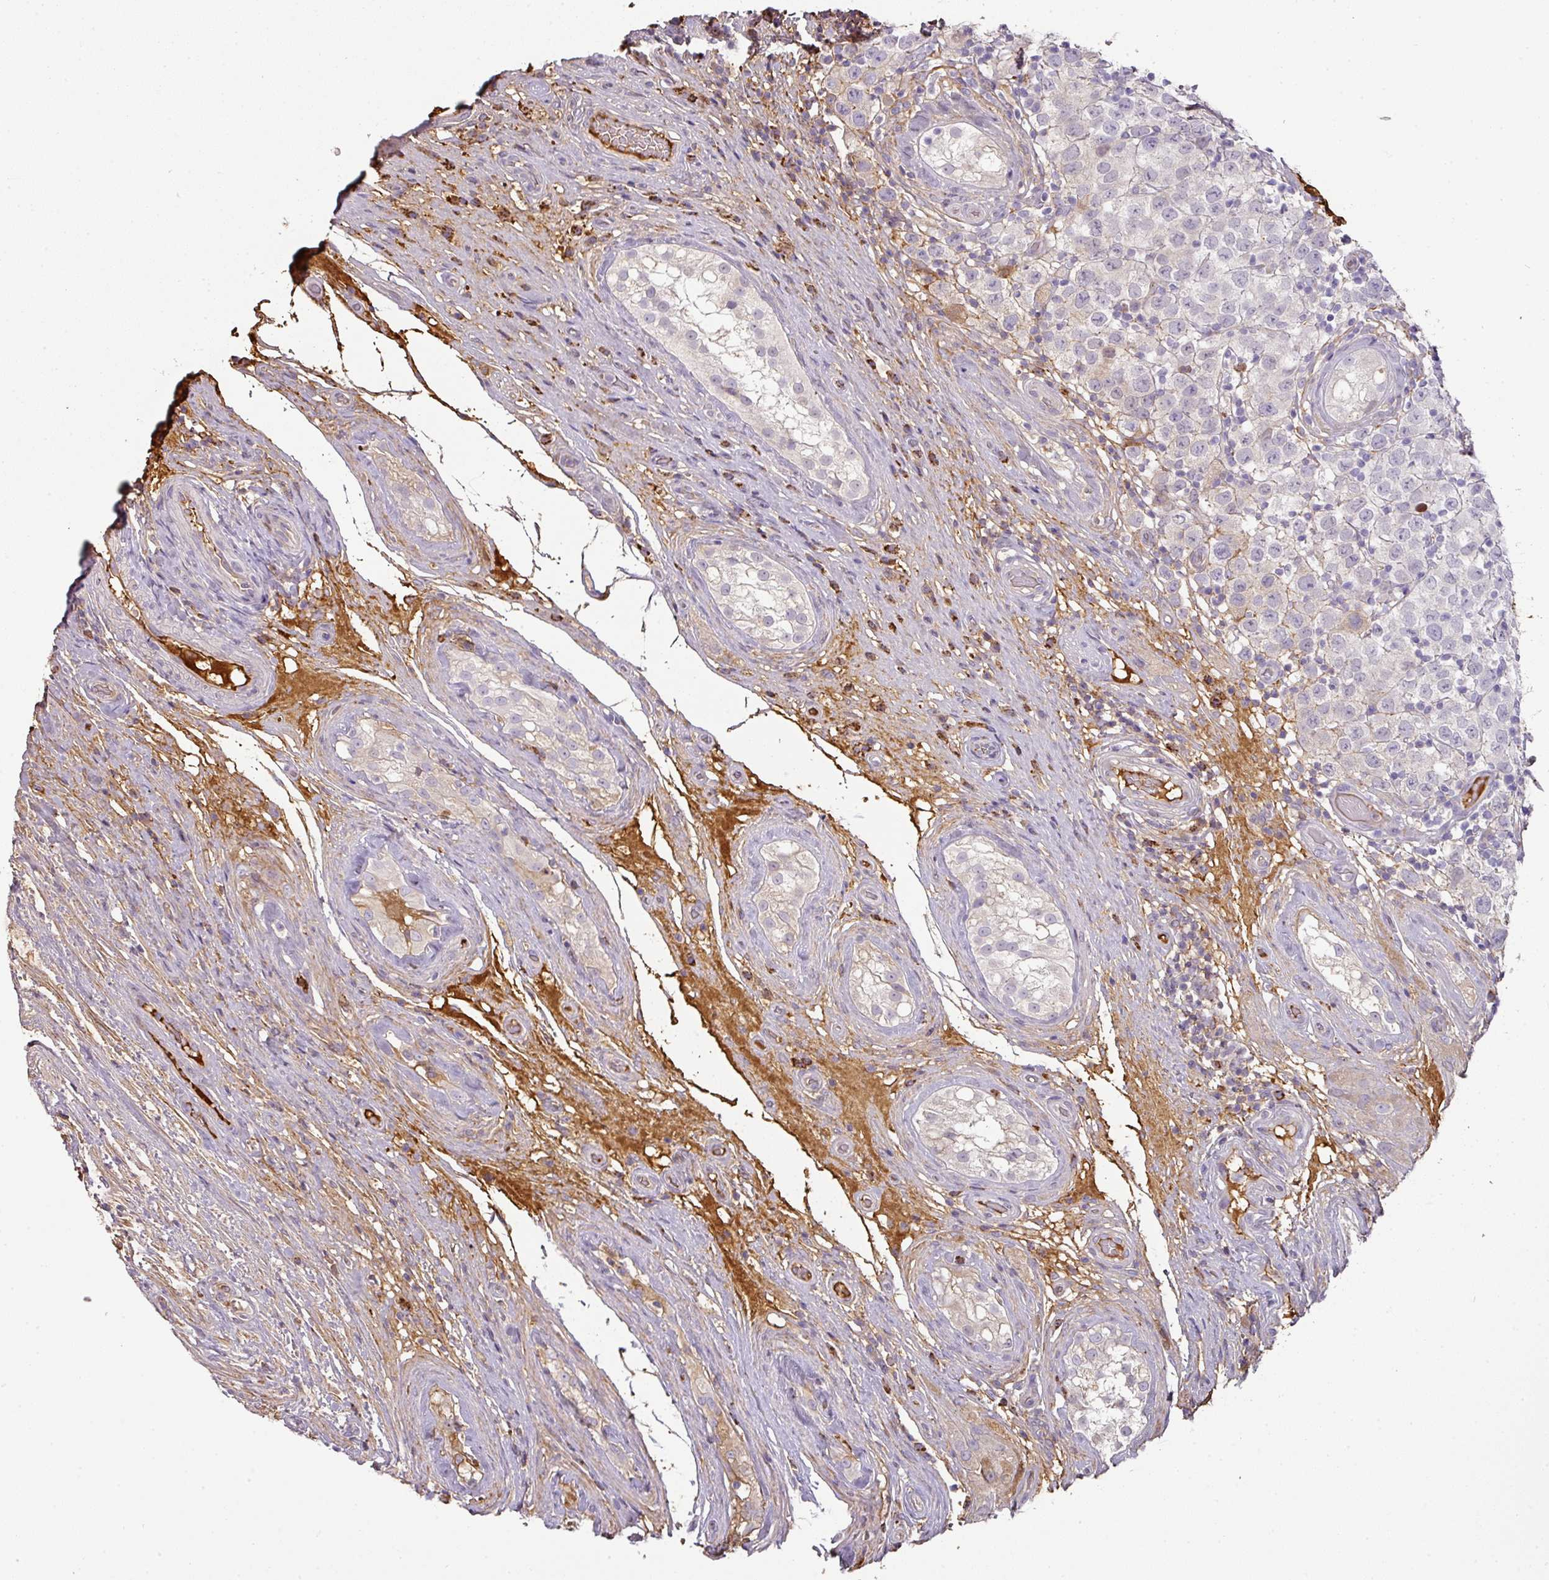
{"staining": {"intensity": "negative", "quantity": "none", "location": "none"}, "tissue": "testis cancer", "cell_type": "Tumor cells", "image_type": "cancer", "snomed": [{"axis": "morphology", "description": "Seminoma, NOS"}, {"axis": "morphology", "description": "Carcinoma, Embryonal, NOS"}, {"axis": "topography", "description": "Testis"}], "caption": "The image displays no staining of tumor cells in testis embryonal carcinoma. The staining is performed using DAB (3,3'-diaminobenzidine) brown chromogen with nuclei counter-stained in using hematoxylin.", "gene": "CCZ1", "patient": {"sex": "male", "age": 41}}